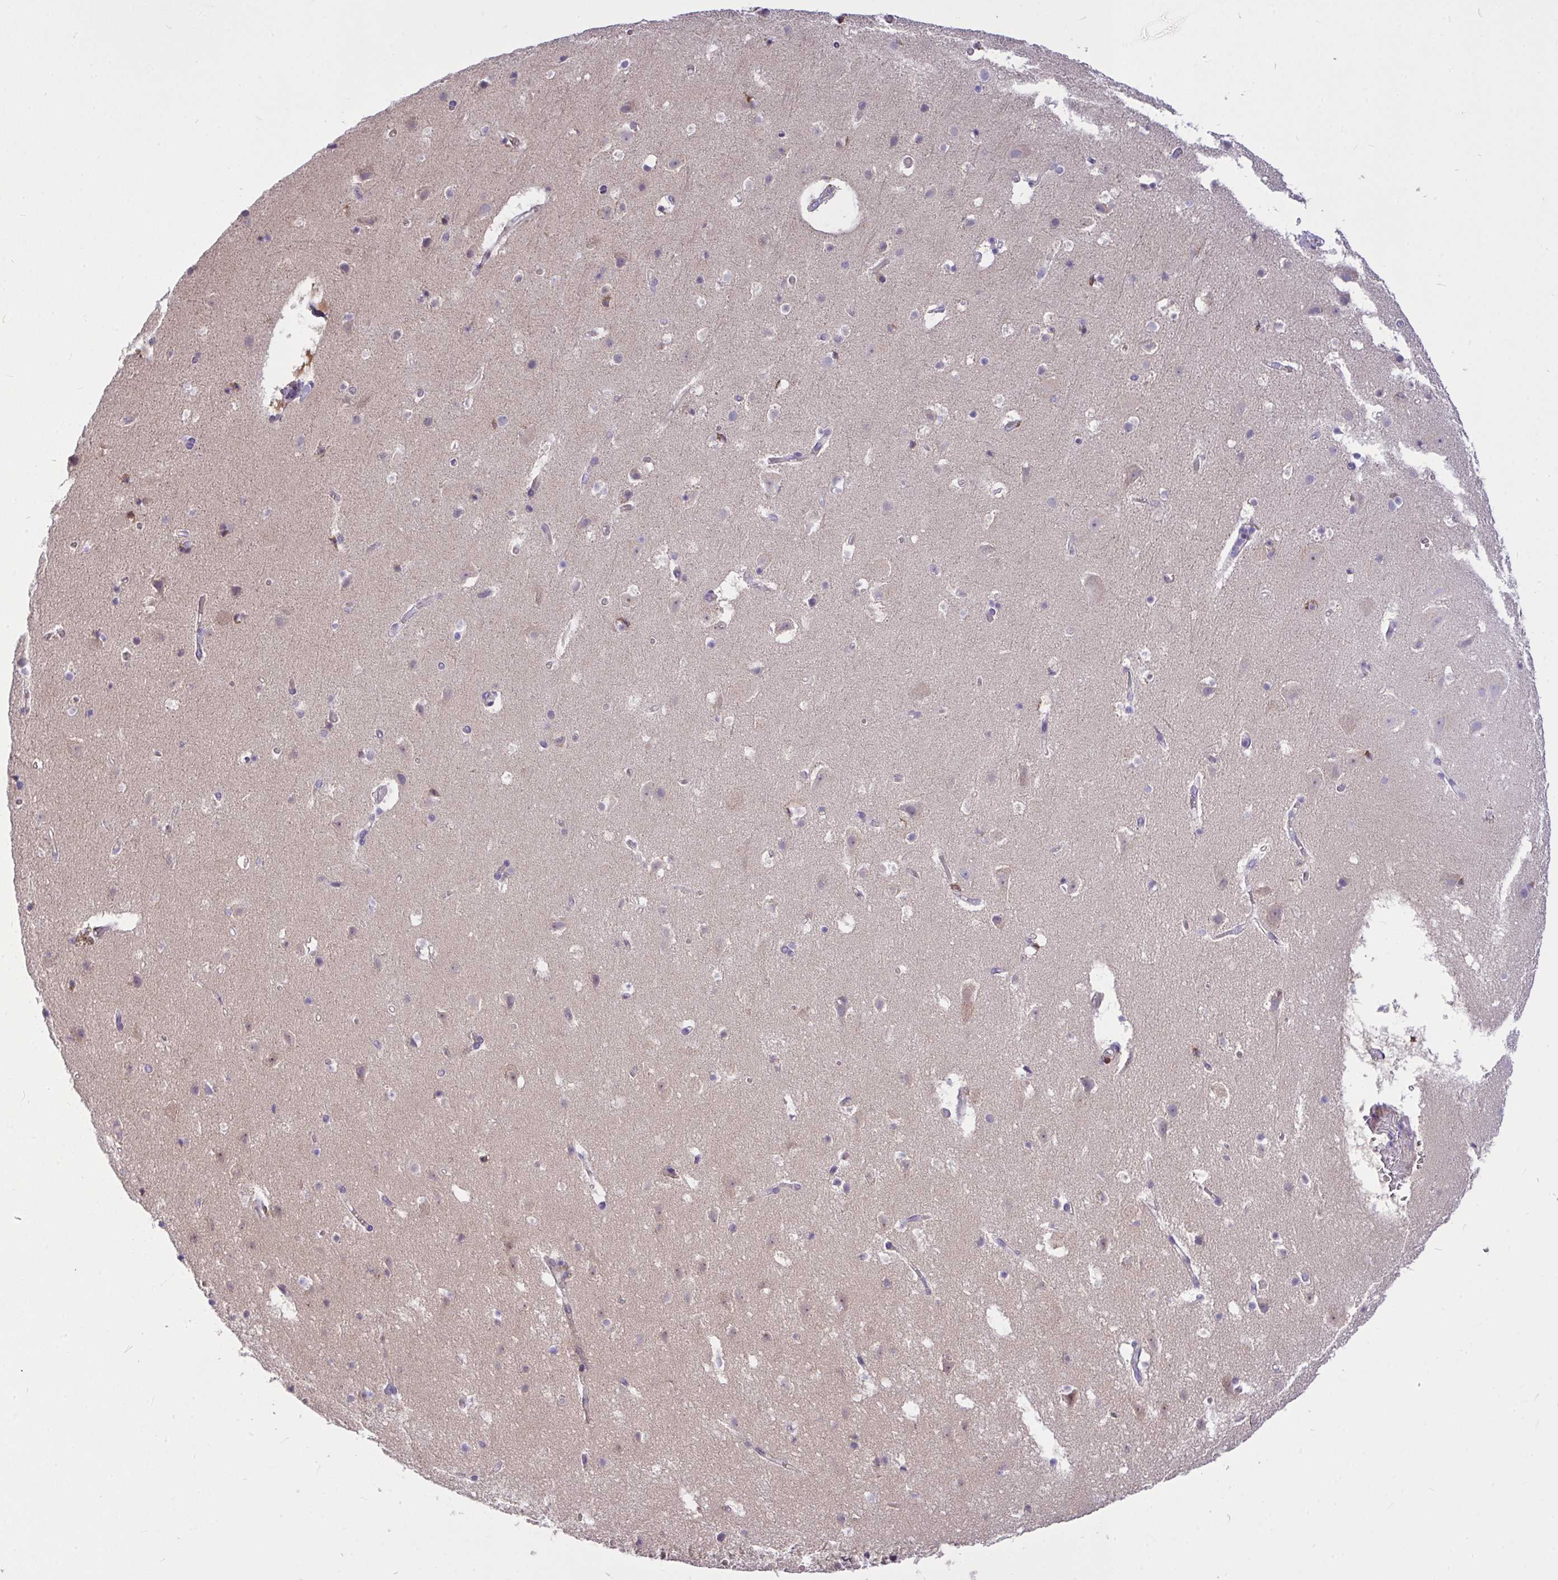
{"staining": {"intensity": "negative", "quantity": "none", "location": "none"}, "tissue": "cerebral cortex", "cell_type": "Endothelial cells", "image_type": "normal", "snomed": [{"axis": "morphology", "description": "Normal tissue, NOS"}, {"axis": "topography", "description": "Cerebral cortex"}], "caption": "There is no significant positivity in endothelial cells of cerebral cortex.", "gene": "MOCS1", "patient": {"sex": "female", "age": 42}}